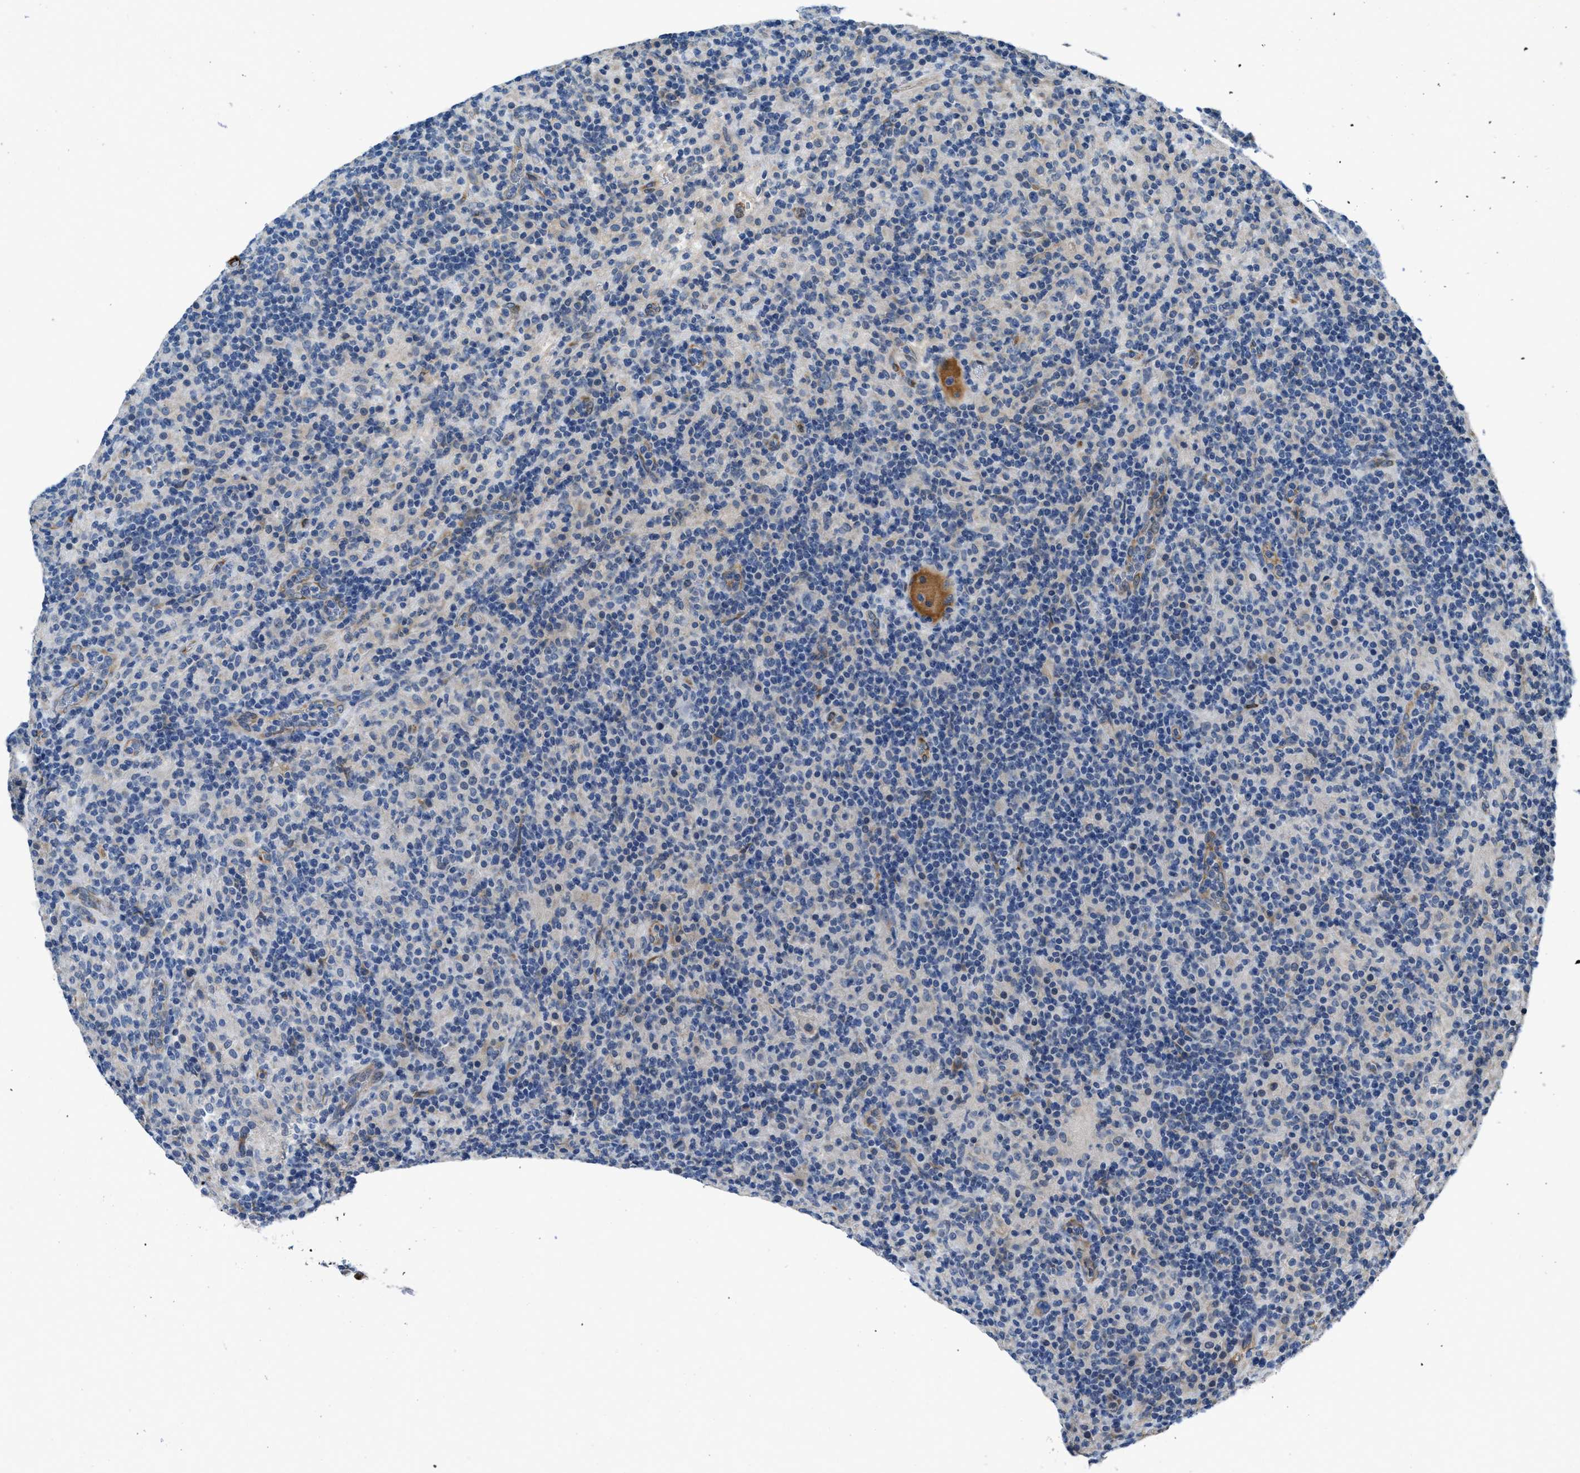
{"staining": {"intensity": "negative", "quantity": "none", "location": "none"}, "tissue": "lymphoma", "cell_type": "Tumor cells", "image_type": "cancer", "snomed": [{"axis": "morphology", "description": "Hodgkin's disease, NOS"}, {"axis": "topography", "description": "Lymph node"}], "caption": "The IHC image has no significant positivity in tumor cells of lymphoma tissue. (DAB immunohistochemistry with hematoxylin counter stain).", "gene": "GGCX", "patient": {"sex": "male", "age": 70}}